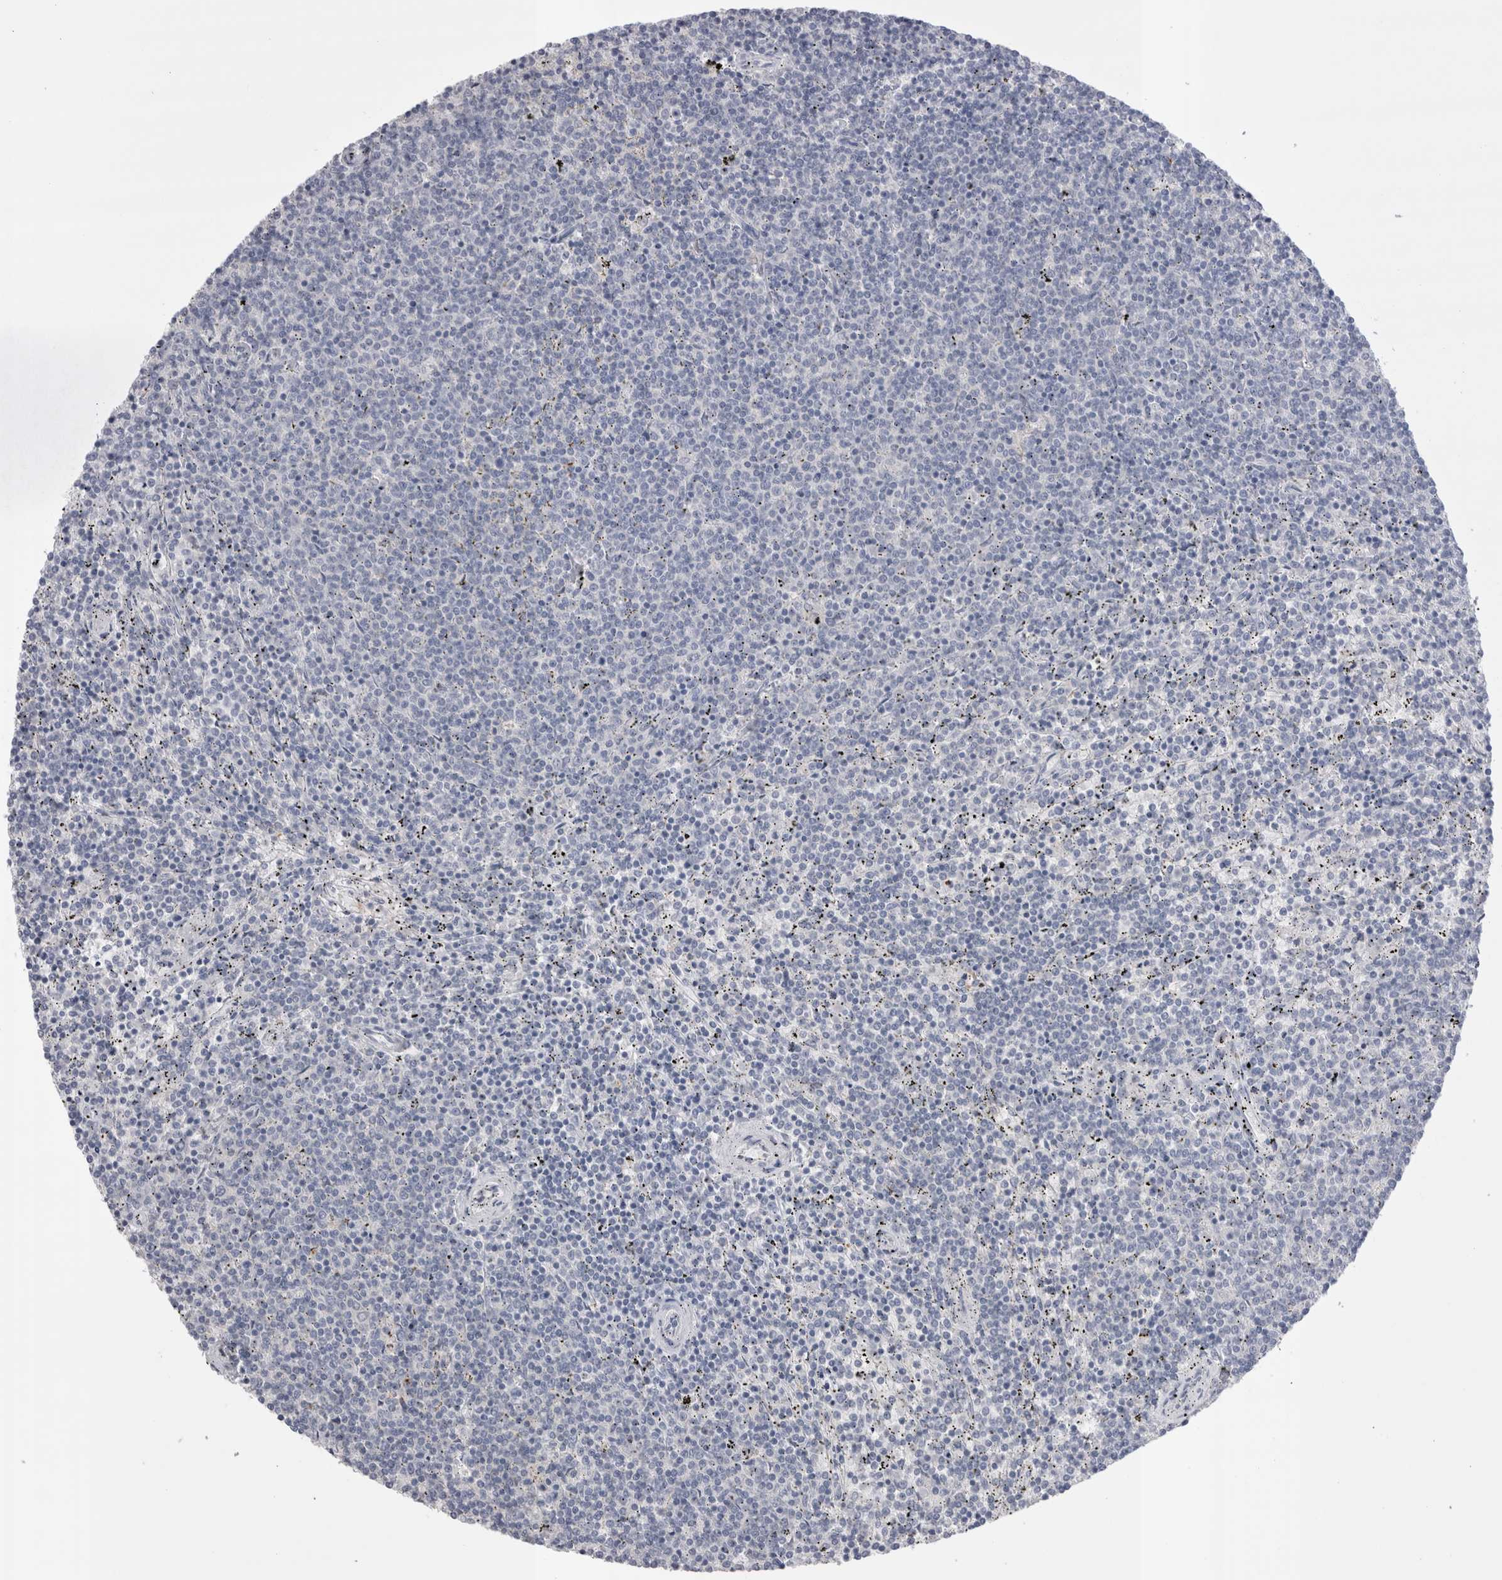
{"staining": {"intensity": "negative", "quantity": "none", "location": "none"}, "tissue": "lymphoma", "cell_type": "Tumor cells", "image_type": "cancer", "snomed": [{"axis": "morphology", "description": "Malignant lymphoma, non-Hodgkin's type, Low grade"}, {"axis": "topography", "description": "Spleen"}], "caption": "There is no significant staining in tumor cells of lymphoma.", "gene": "SUCNR1", "patient": {"sex": "female", "age": 50}}